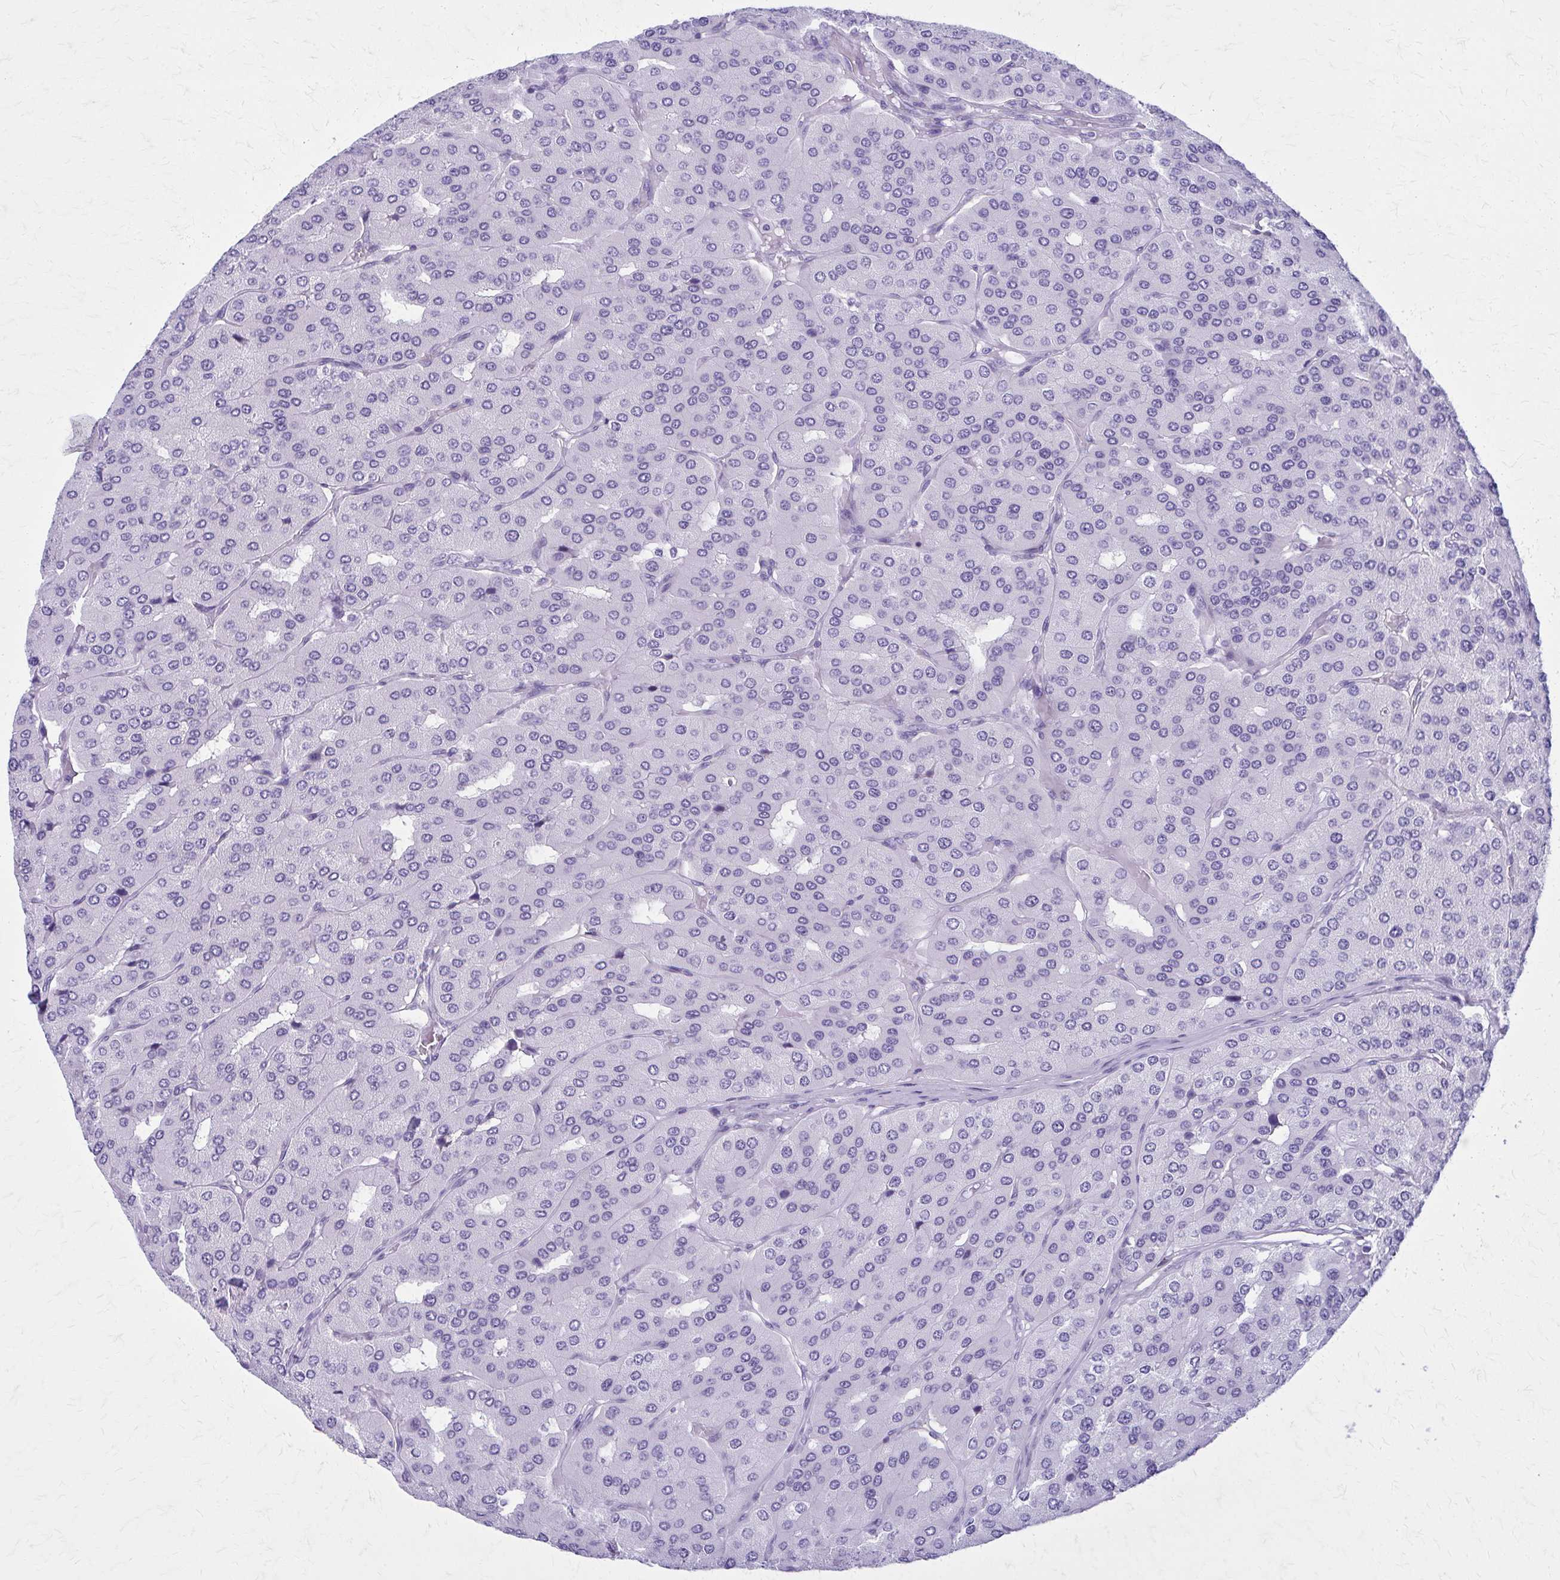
{"staining": {"intensity": "negative", "quantity": "none", "location": "none"}, "tissue": "parathyroid gland", "cell_type": "Glandular cells", "image_type": "normal", "snomed": [{"axis": "morphology", "description": "Normal tissue, NOS"}, {"axis": "morphology", "description": "Adenoma, NOS"}, {"axis": "topography", "description": "Parathyroid gland"}], "caption": "This is an immunohistochemistry histopathology image of unremarkable human parathyroid gland. There is no staining in glandular cells.", "gene": "GFAP", "patient": {"sex": "female", "age": 86}}